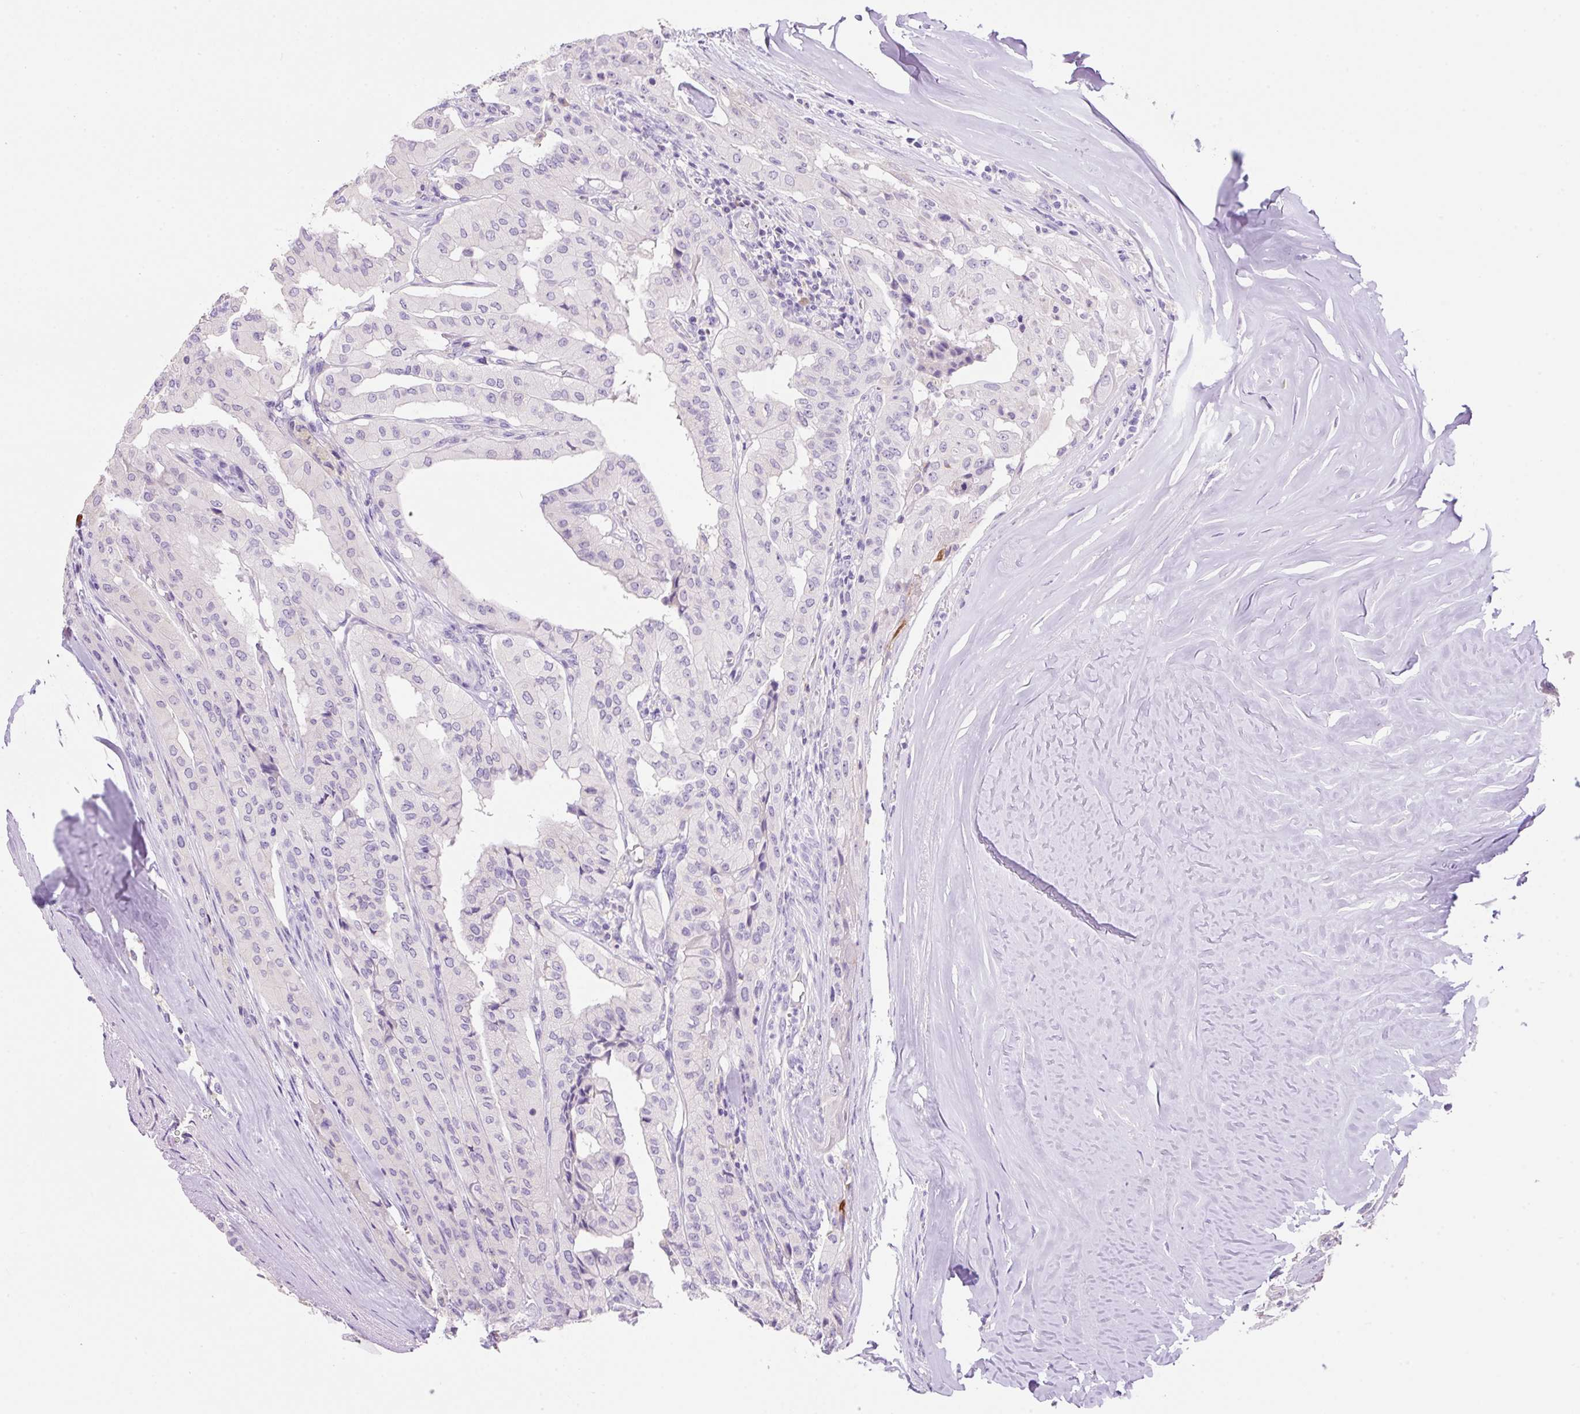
{"staining": {"intensity": "negative", "quantity": "none", "location": "none"}, "tissue": "thyroid cancer", "cell_type": "Tumor cells", "image_type": "cancer", "snomed": [{"axis": "morphology", "description": "Papillary adenocarcinoma, NOS"}, {"axis": "topography", "description": "Thyroid gland"}], "caption": "Immunohistochemistry of thyroid cancer (papillary adenocarcinoma) reveals no staining in tumor cells.", "gene": "NDST3", "patient": {"sex": "female", "age": 59}}